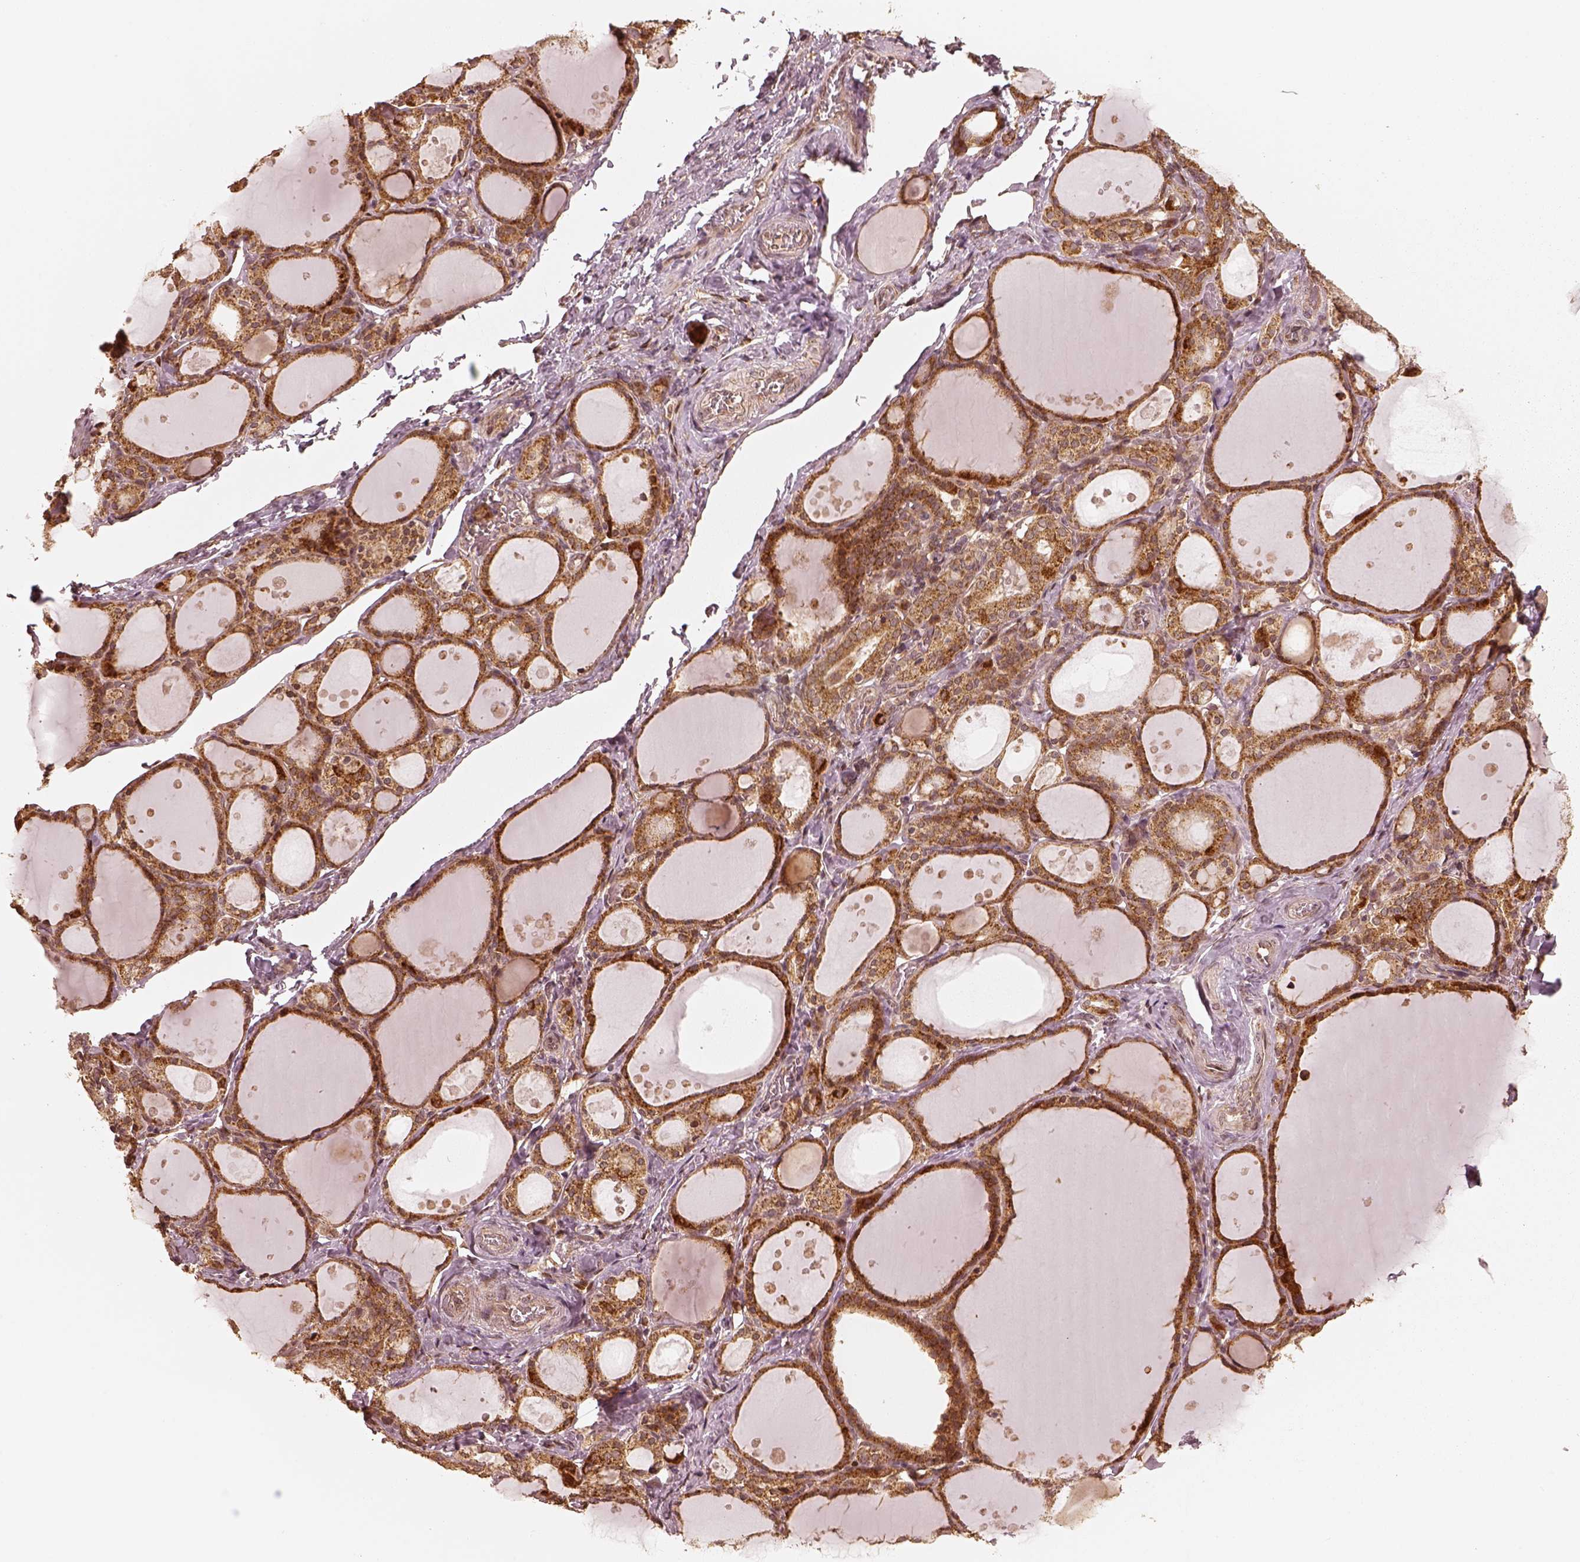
{"staining": {"intensity": "strong", "quantity": ">75%", "location": "cytoplasmic/membranous"}, "tissue": "thyroid gland", "cell_type": "Glandular cells", "image_type": "normal", "snomed": [{"axis": "morphology", "description": "Normal tissue, NOS"}, {"axis": "topography", "description": "Thyroid gland"}], "caption": "Glandular cells reveal strong cytoplasmic/membranous staining in approximately >75% of cells in normal thyroid gland.", "gene": "DNAJC25", "patient": {"sex": "male", "age": 68}}